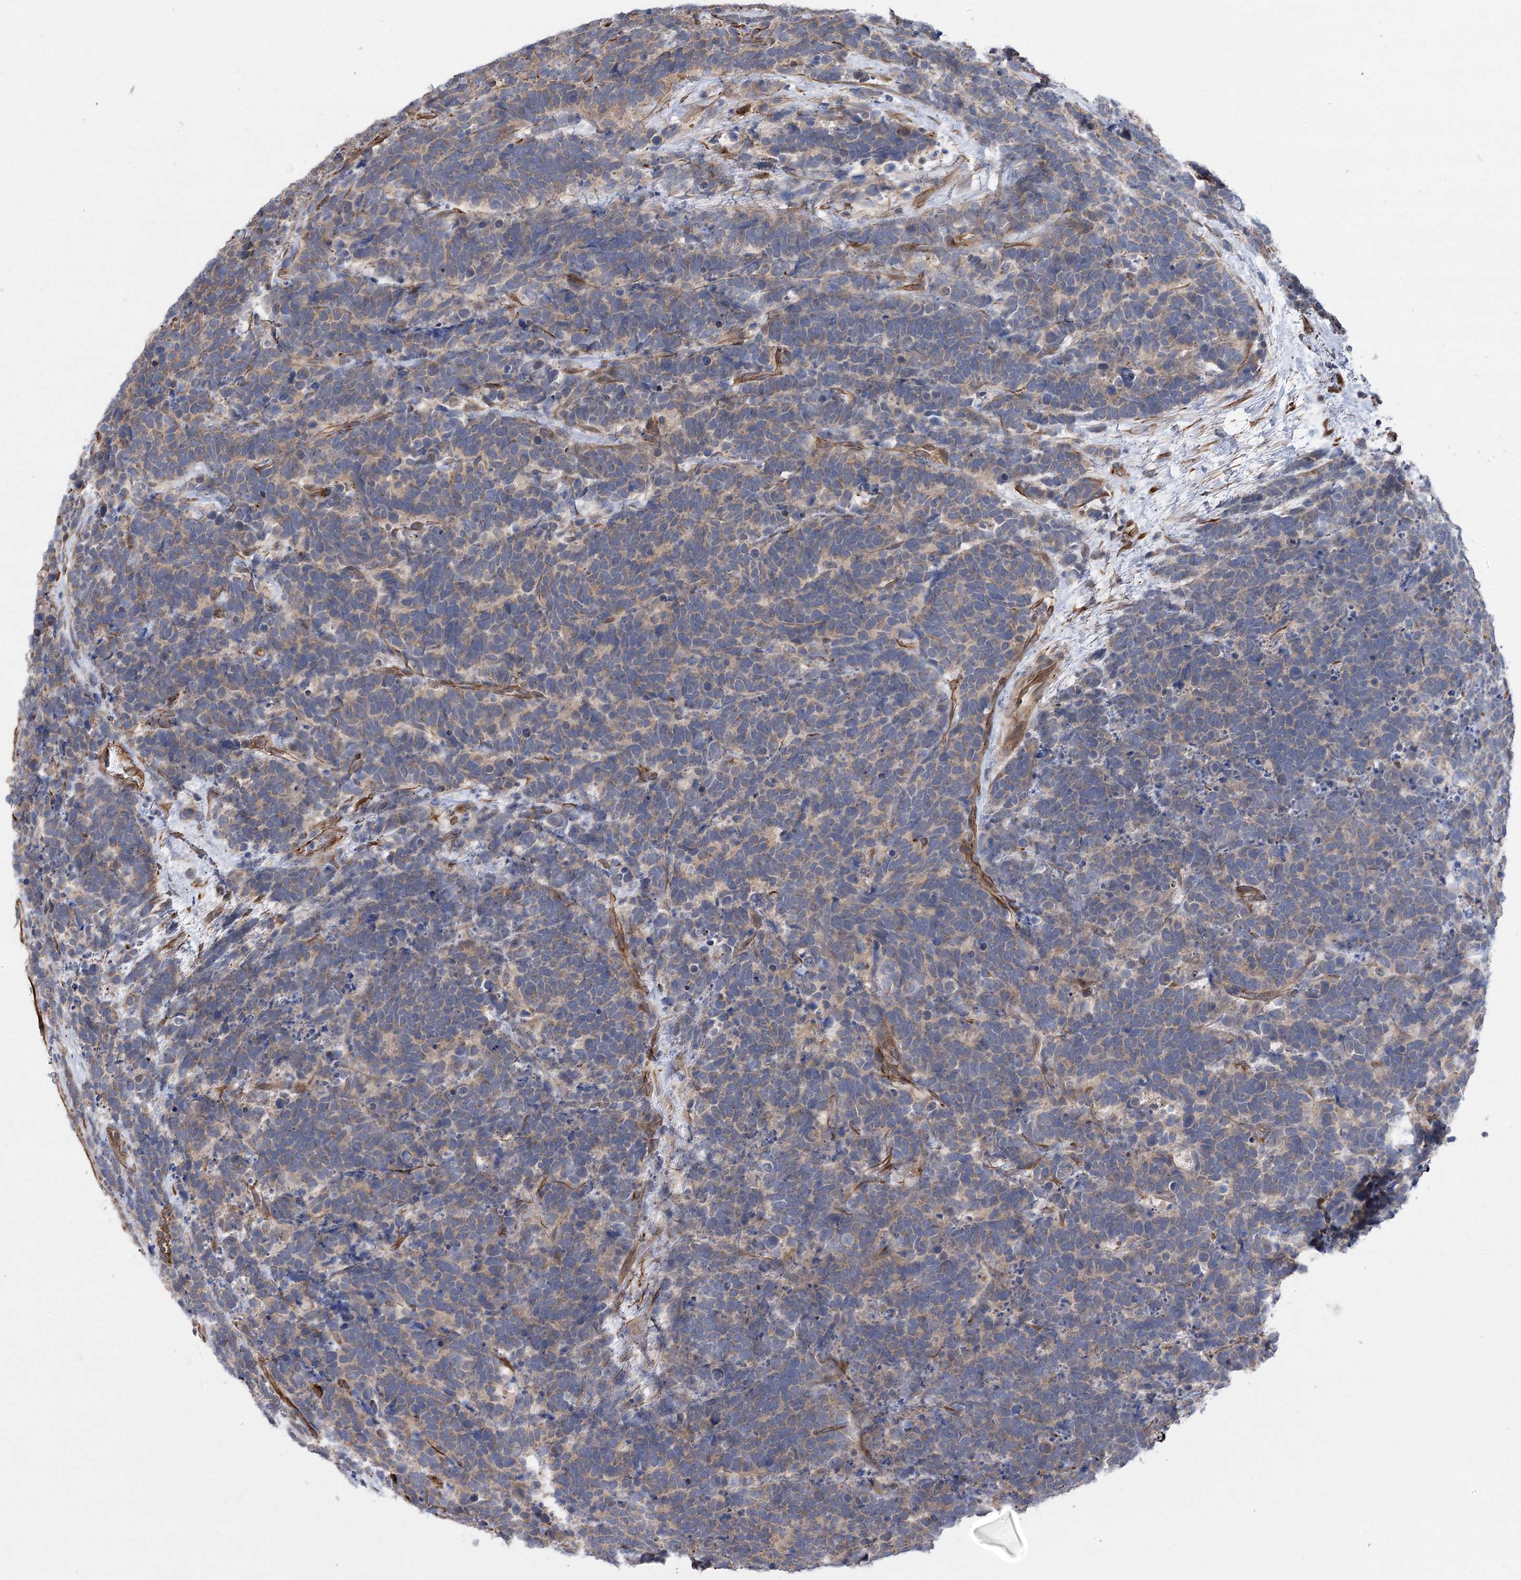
{"staining": {"intensity": "weak", "quantity": "<25%", "location": "cytoplasmic/membranous"}, "tissue": "carcinoid", "cell_type": "Tumor cells", "image_type": "cancer", "snomed": [{"axis": "morphology", "description": "Carcinoma, NOS"}, {"axis": "morphology", "description": "Carcinoid, malignant, NOS"}, {"axis": "topography", "description": "Urinary bladder"}], "caption": "Immunohistochemistry photomicrograph of neoplastic tissue: carcinoma stained with DAB (3,3'-diaminobenzidine) shows no significant protein expression in tumor cells. (Stains: DAB (3,3'-diaminobenzidine) immunohistochemistry with hematoxylin counter stain, Microscopy: brightfield microscopy at high magnification).", "gene": "RWDD4", "patient": {"sex": "male", "age": 57}}